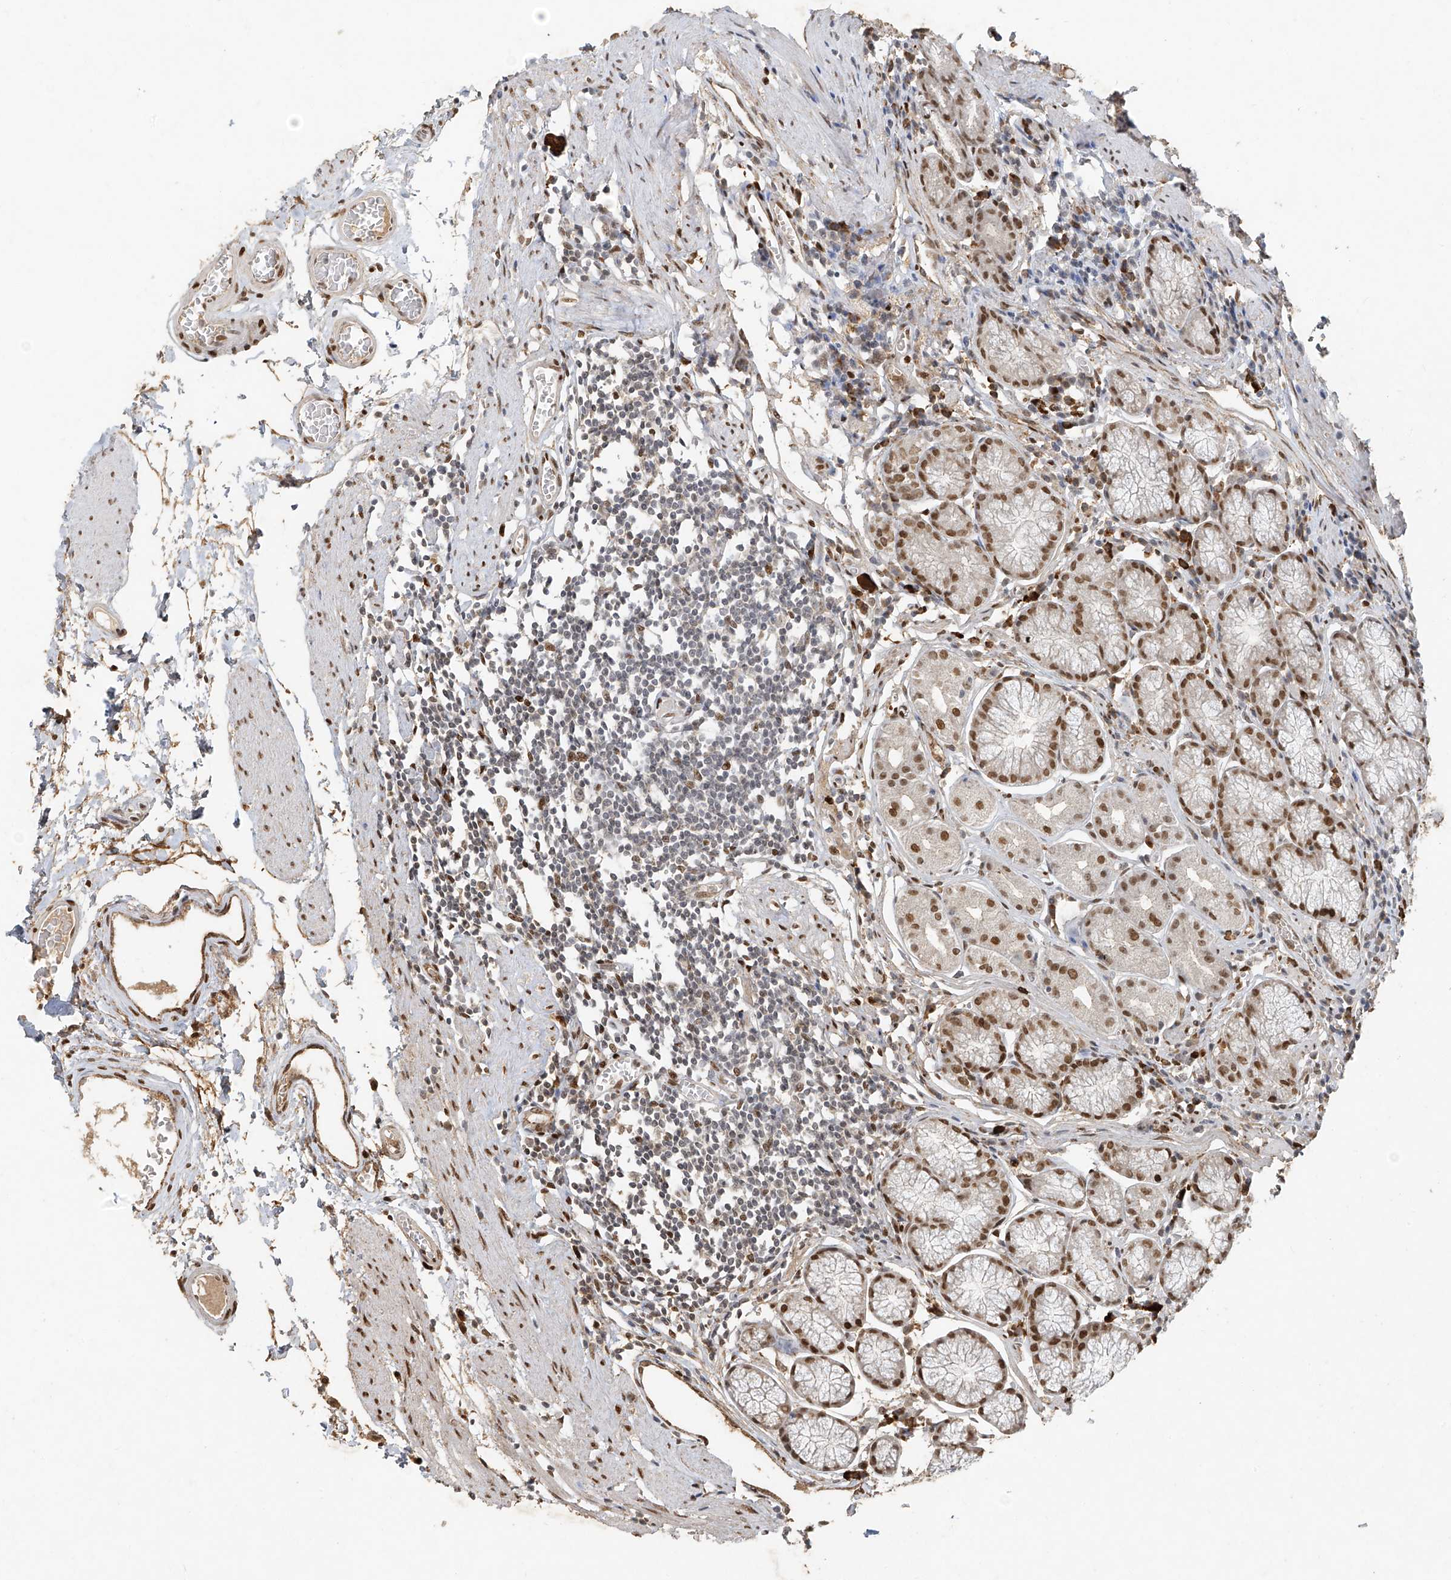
{"staining": {"intensity": "moderate", "quantity": "25%-75%", "location": "nuclear"}, "tissue": "stomach", "cell_type": "Glandular cells", "image_type": "normal", "snomed": [{"axis": "morphology", "description": "Normal tissue, NOS"}, {"axis": "topography", "description": "Stomach"}], "caption": "Immunohistochemical staining of normal stomach shows 25%-75% levels of moderate nuclear protein positivity in approximately 25%-75% of glandular cells. The staining was performed using DAB to visualize the protein expression in brown, while the nuclei were stained in blue with hematoxylin (Magnification: 20x).", "gene": "ATRIP", "patient": {"sex": "male", "age": 55}}